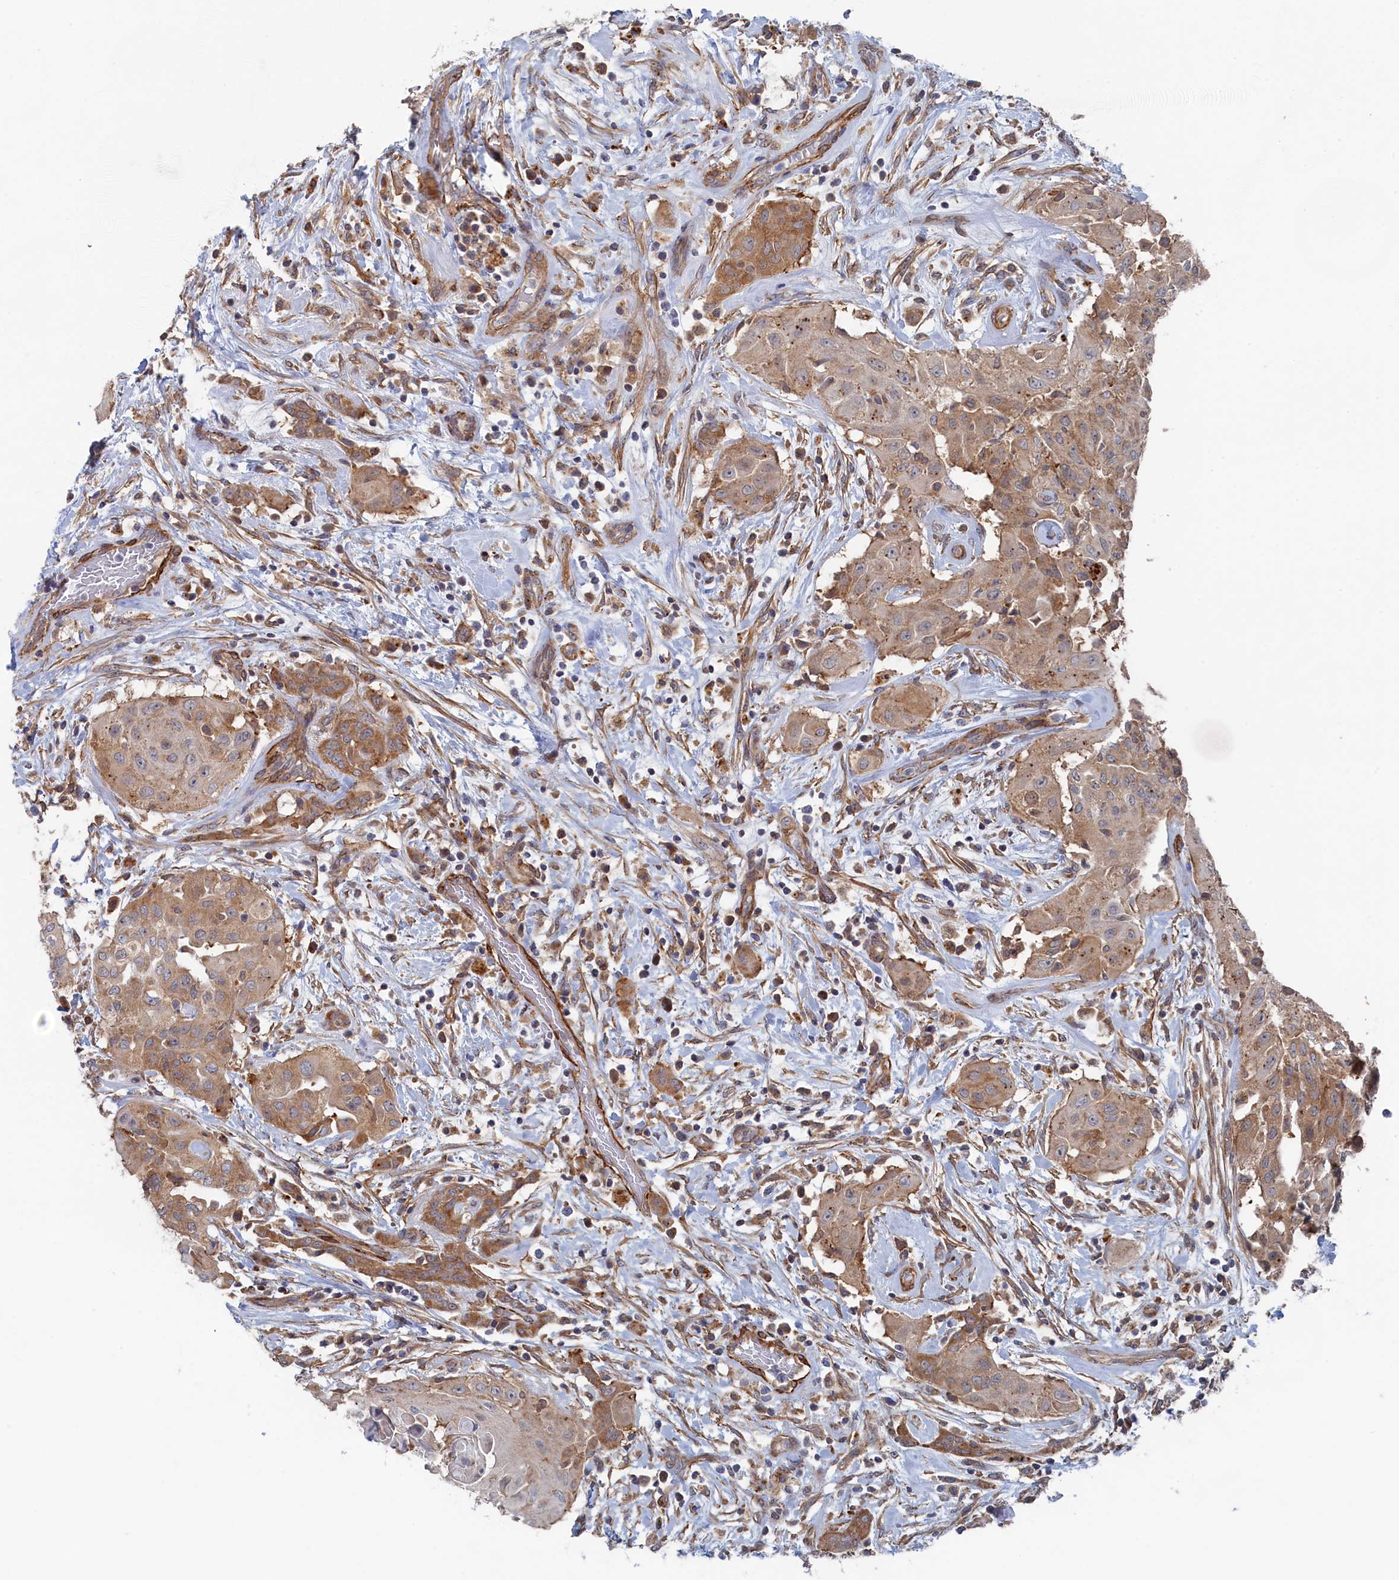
{"staining": {"intensity": "moderate", "quantity": ">75%", "location": "cytoplasmic/membranous"}, "tissue": "thyroid cancer", "cell_type": "Tumor cells", "image_type": "cancer", "snomed": [{"axis": "morphology", "description": "Papillary adenocarcinoma, NOS"}, {"axis": "topography", "description": "Thyroid gland"}], "caption": "Moderate cytoplasmic/membranous protein positivity is present in approximately >75% of tumor cells in thyroid cancer (papillary adenocarcinoma). The staining was performed using DAB to visualize the protein expression in brown, while the nuclei were stained in blue with hematoxylin (Magnification: 20x).", "gene": "FILIP1L", "patient": {"sex": "female", "age": 59}}